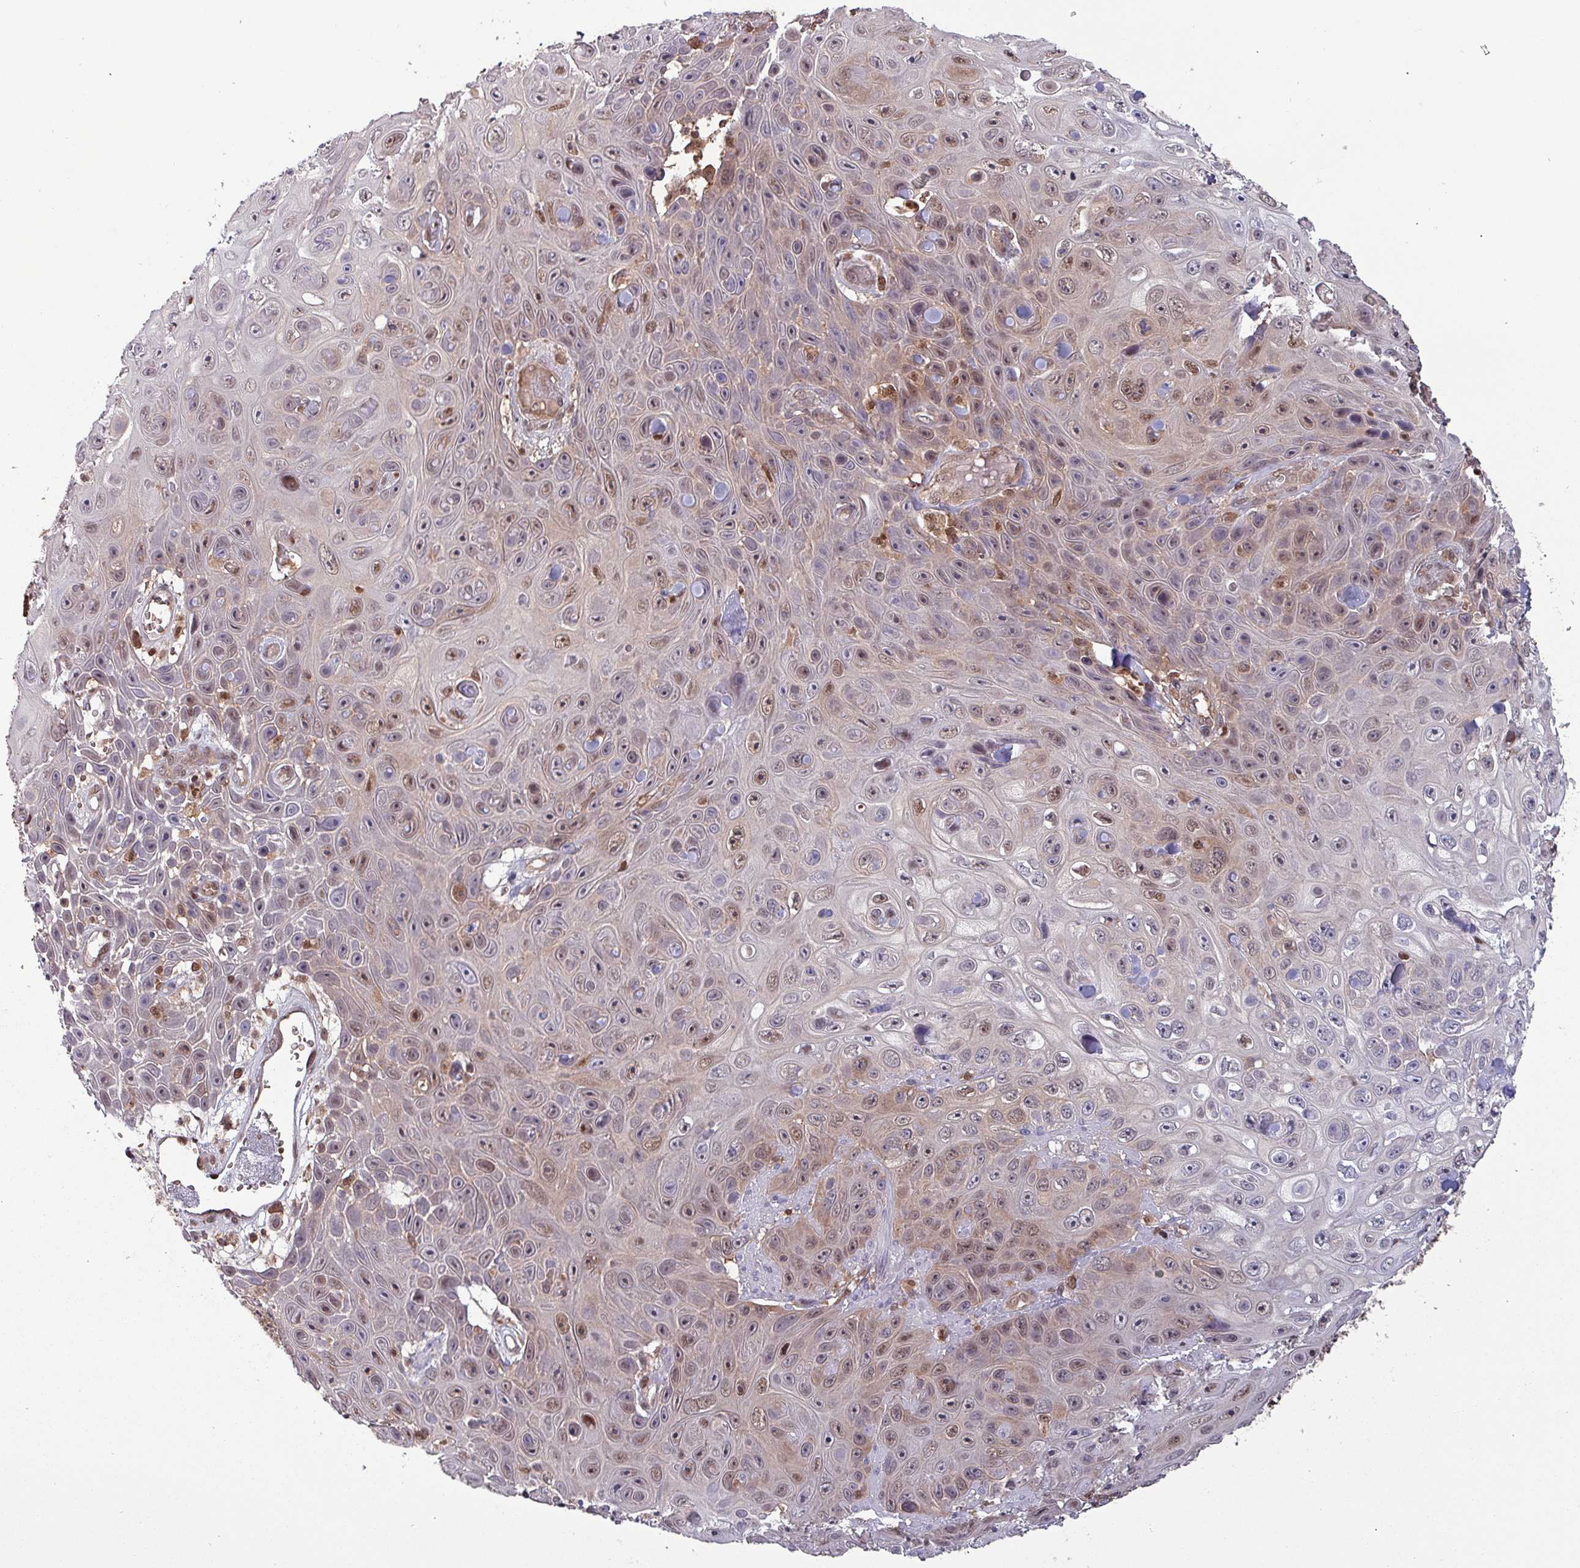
{"staining": {"intensity": "weak", "quantity": "25%-75%", "location": "cytoplasmic/membranous,nuclear"}, "tissue": "skin cancer", "cell_type": "Tumor cells", "image_type": "cancer", "snomed": [{"axis": "morphology", "description": "Squamous cell carcinoma, NOS"}, {"axis": "topography", "description": "Skin"}], "caption": "Immunohistochemical staining of human skin cancer shows weak cytoplasmic/membranous and nuclear protein positivity in about 25%-75% of tumor cells.", "gene": "PSMB8", "patient": {"sex": "male", "age": 82}}